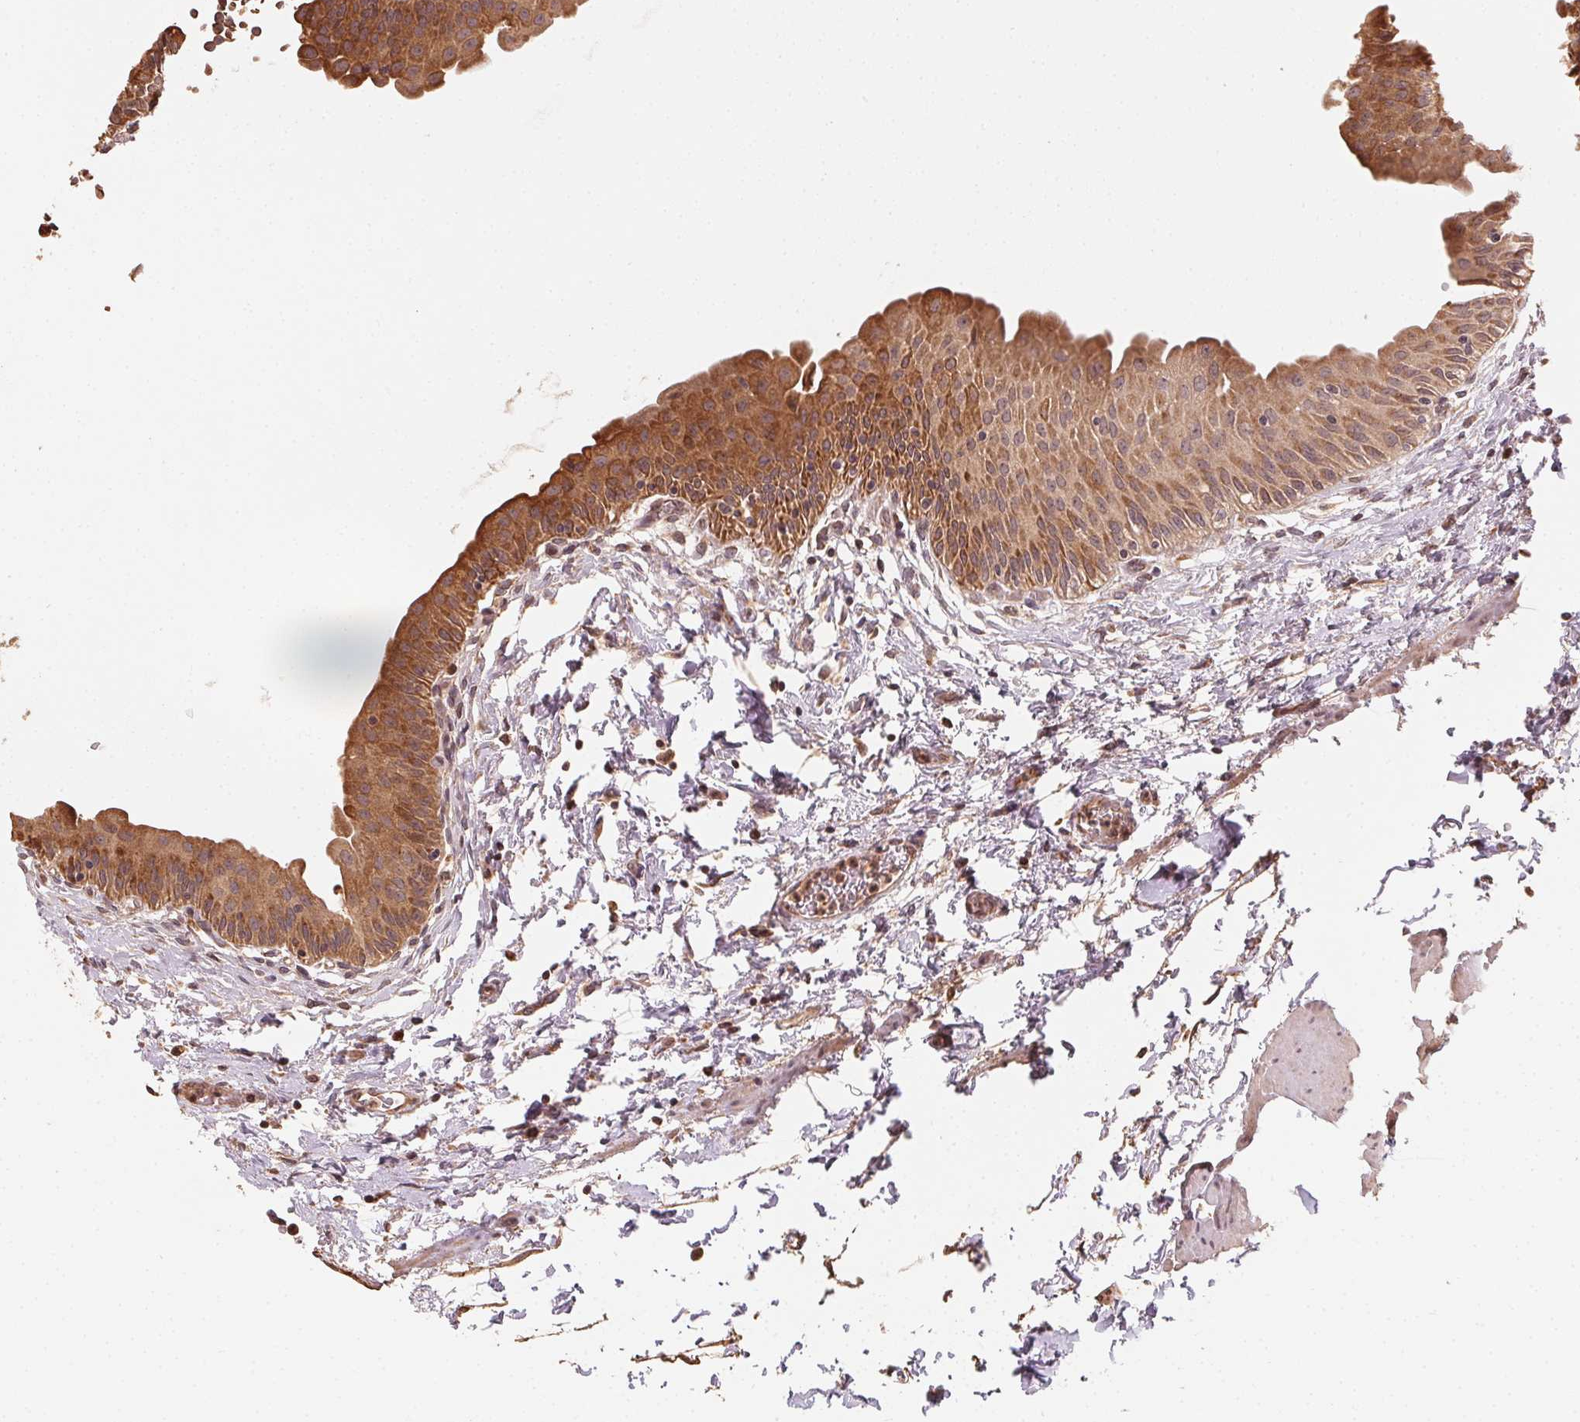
{"staining": {"intensity": "moderate", "quantity": ">75%", "location": "cytoplasmic/membranous"}, "tissue": "urinary bladder", "cell_type": "Urothelial cells", "image_type": "normal", "snomed": [{"axis": "morphology", "description": "Normal tissue, NOS"}, {"axis": "topography", "description": "Urinary bladder"}], "caption": "Protein expression analysis of normal urinary bladder exhibits moderate cytoplasmic/membranous expression in approximately >75% of urothelial cells. Nuclei are stained in blue.", "gene": "WBP2", "patient": {"sex": "male", "age": 56}}